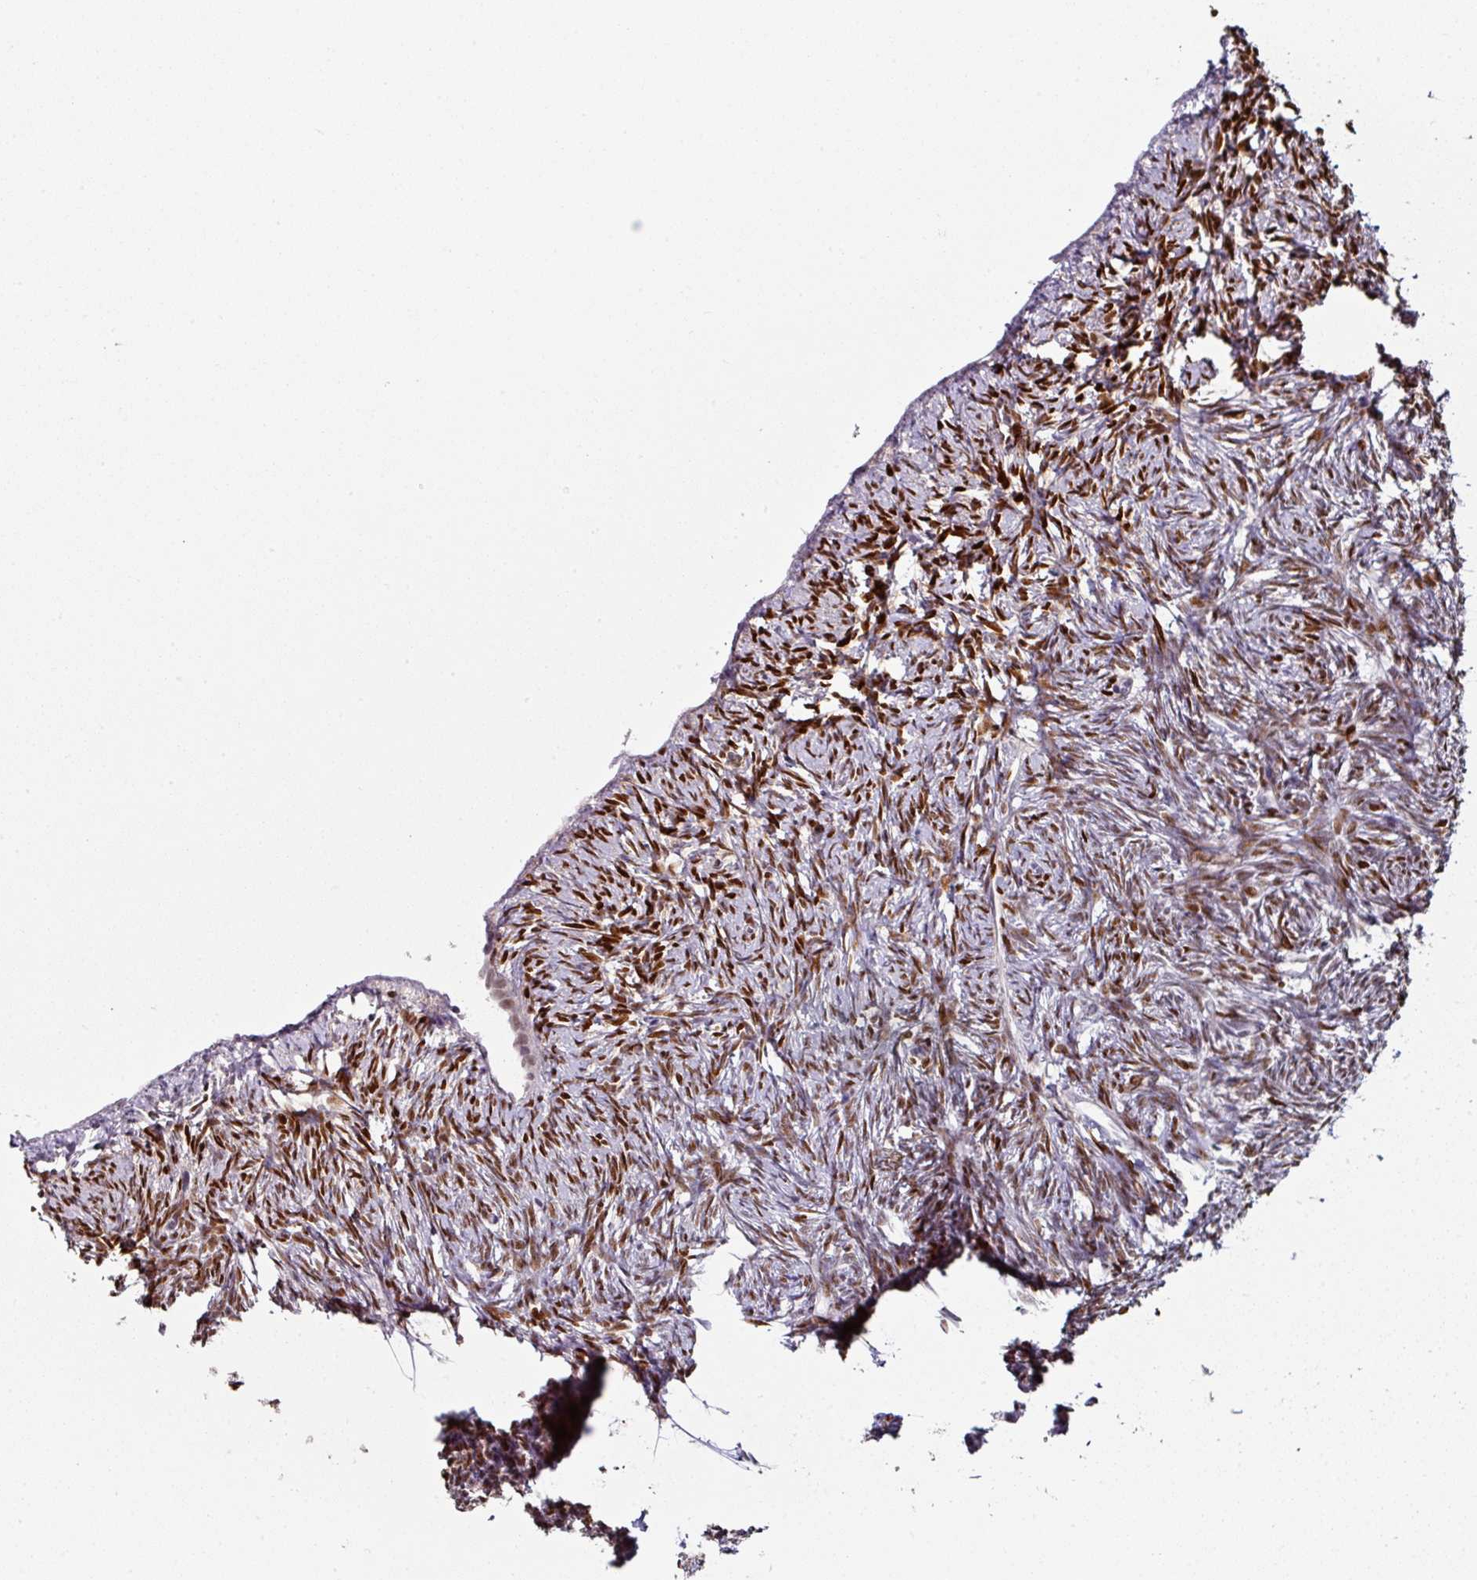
{"staining": {"intensity": "strong", "quantity": ">75%", "location": "nuclear"}, "tissue": "ovary", "cell_type": "Ovarian stroma cells", "image_type": "normal", "snomed": [{"axis": "morphology", "description": "Normal tissue, NOS"}, {"axis": "topography", "description": "Ovary"}], "caption": "There is high levels of strong nuclear staining in ovarian stroma cells of unremarkable ovary, as demonstrated by immunohistochemical staining (brown color).", "gene": "ELK1", "patient": {"sex": "female", "age": 51}}